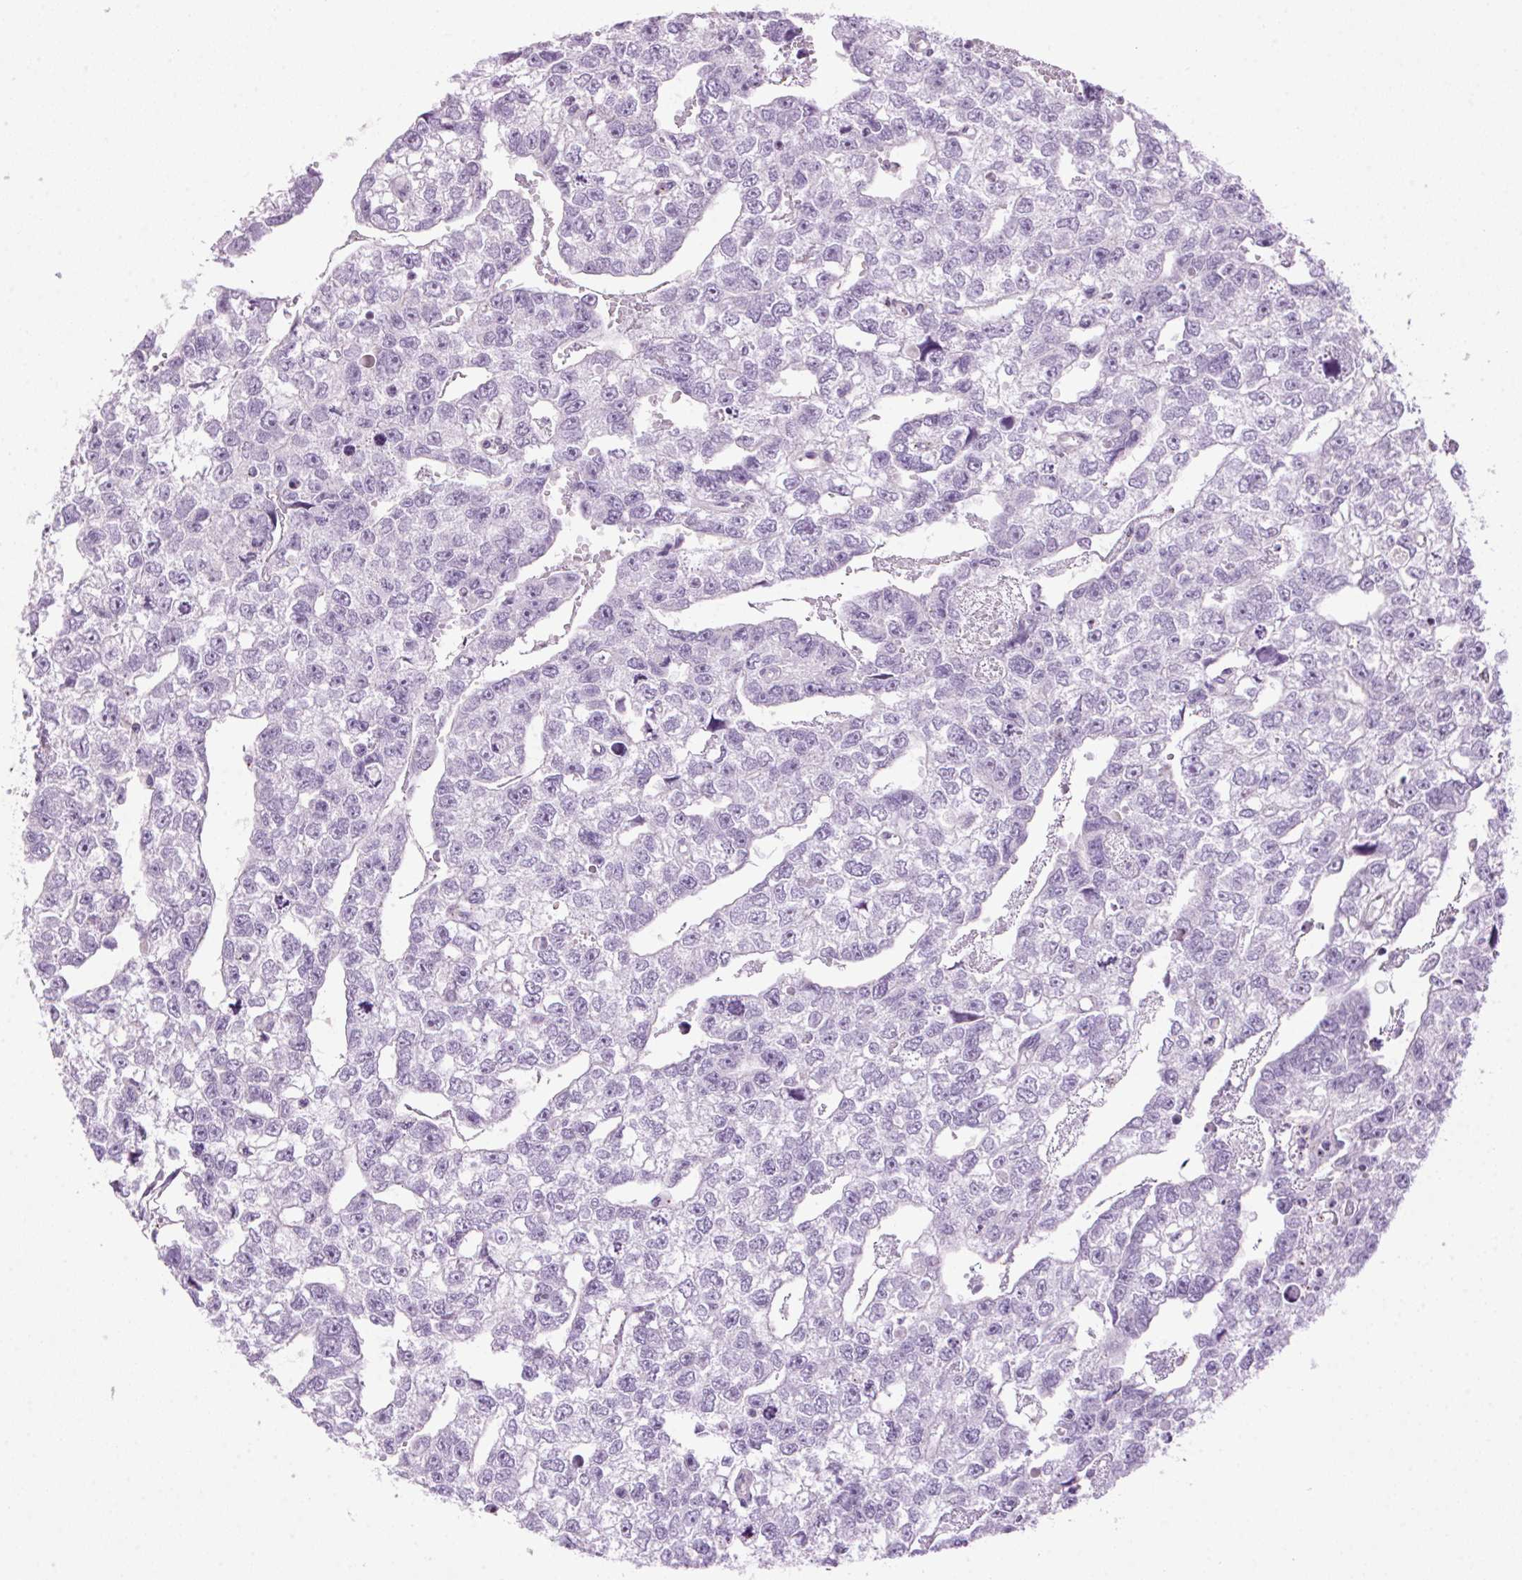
{"staining": {"intensity": "negative", "quantity": "none", "location": "none"}, "tissue": "testis cancer", "cell_type": "Tumor cells", "image_type": "cancer", "snomed": [{"axis": "morphology", "description": "Carcinoma, Embryonal, NOS"}, {"axis": "morphology", "description": "Teratoma, malignant, NOS"}, {"axis": "topography", "description": "Testis"}], "caption": "Tumor cells show no significant protein positivity in testis embryonal carcinoma.", "gene": "TMEM88B", "patient": {"sex": "male", "age": 44}}